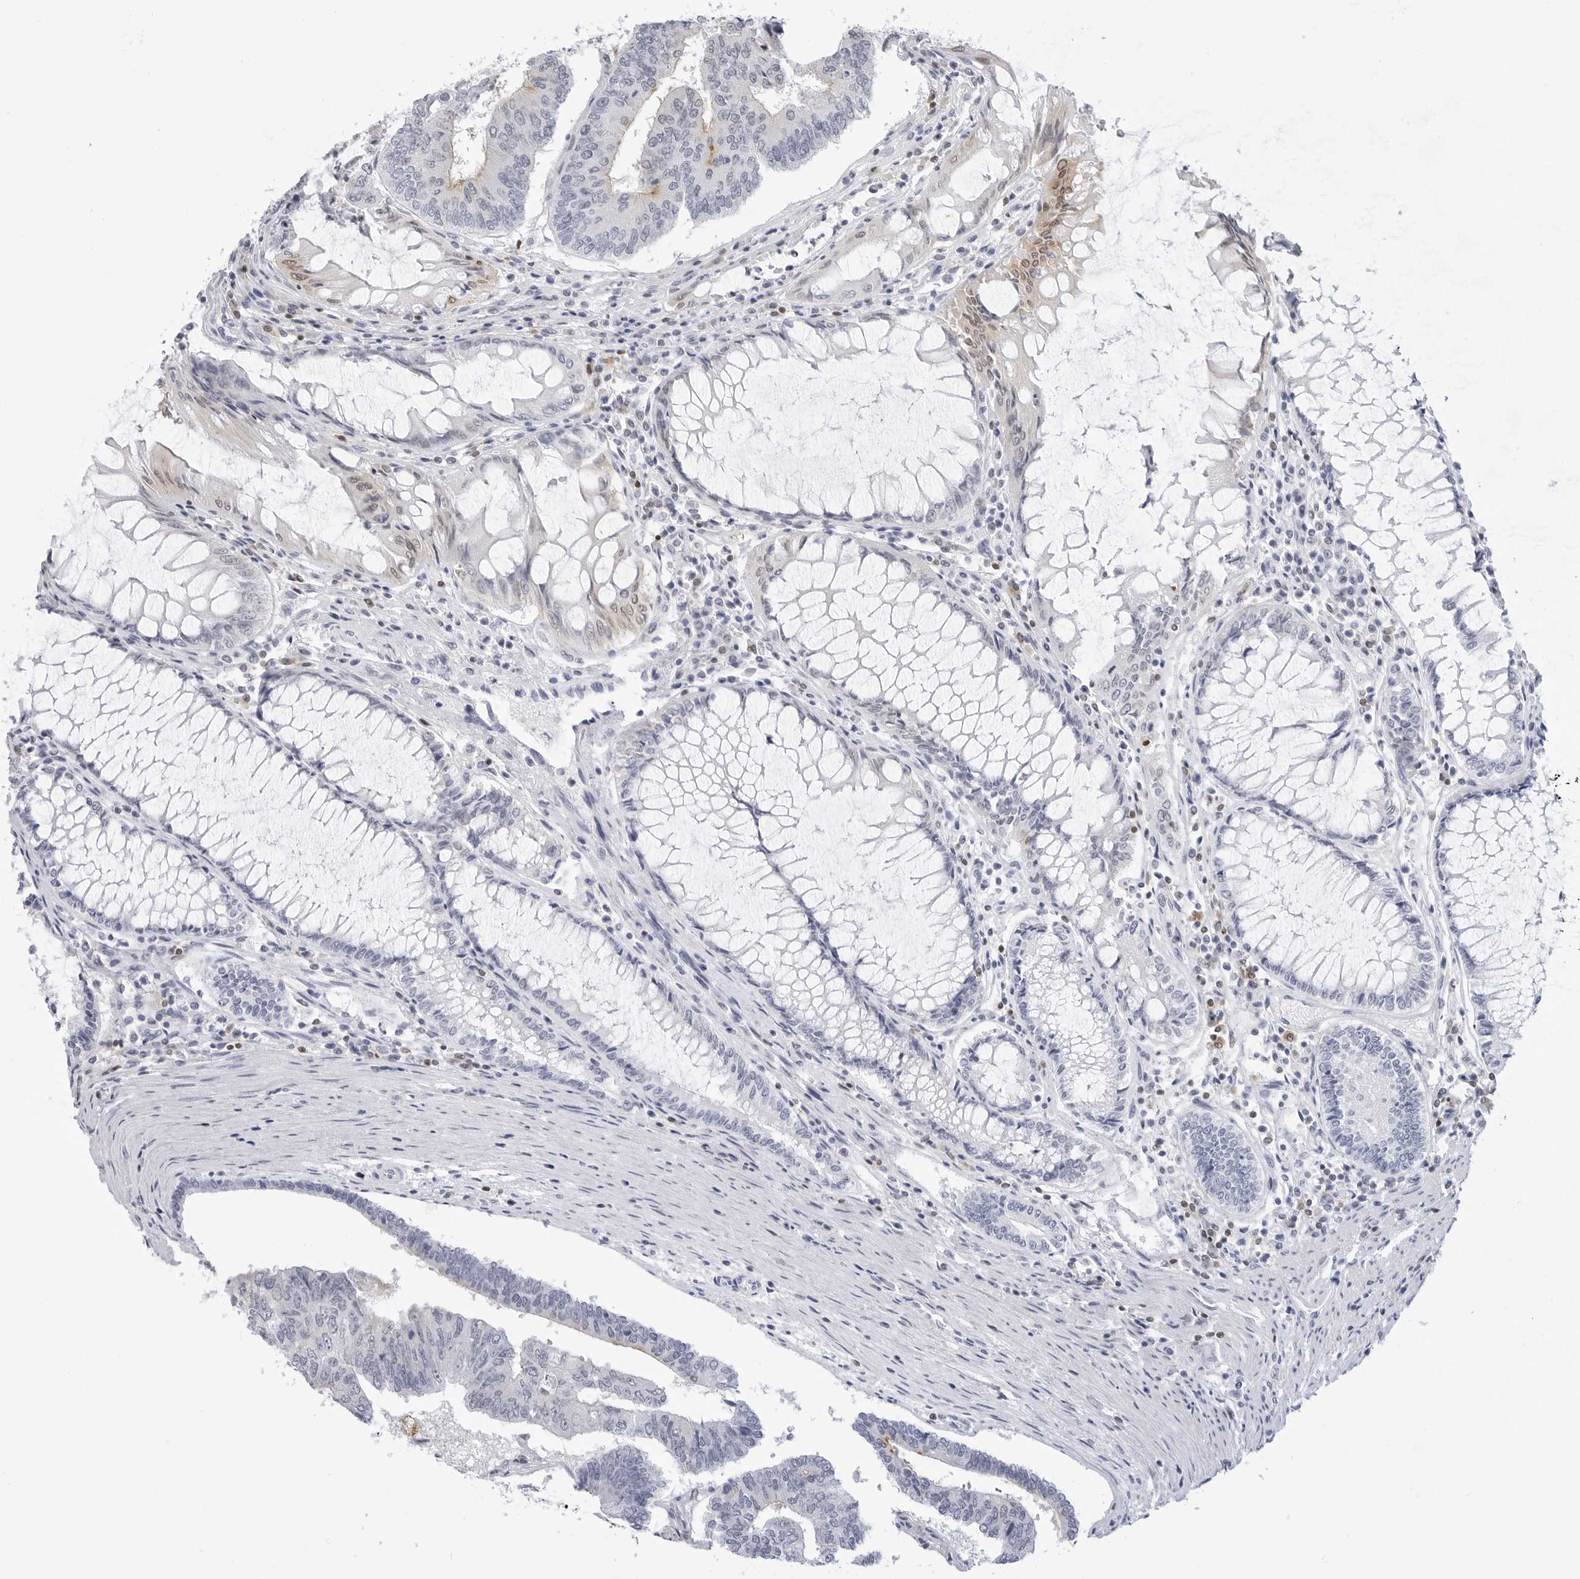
{"staining": {"intensity": "weak", "quantity": "<25%", "location": "cytoplasmic/membranous"}, "tissue": "colorectal cancer", "cell_type": "Tumor cells", "image_type": "cancer", "snomed": [{"axis": "morphology", "description": "Adenocarcinoma, NOS"}, {"axis": "topography", "description": "Colon"}], "caption": "A micrograph of colorectal adenocarcinoma stained for a protein exhibits no brown staining in tumor cells. (DAB (3,3'-diaminobenzidine) immunohistochemistry (IHC), high magnification).", "gene": "SLC9A3R1", "patient": {"sex": "female", "age": 67}}